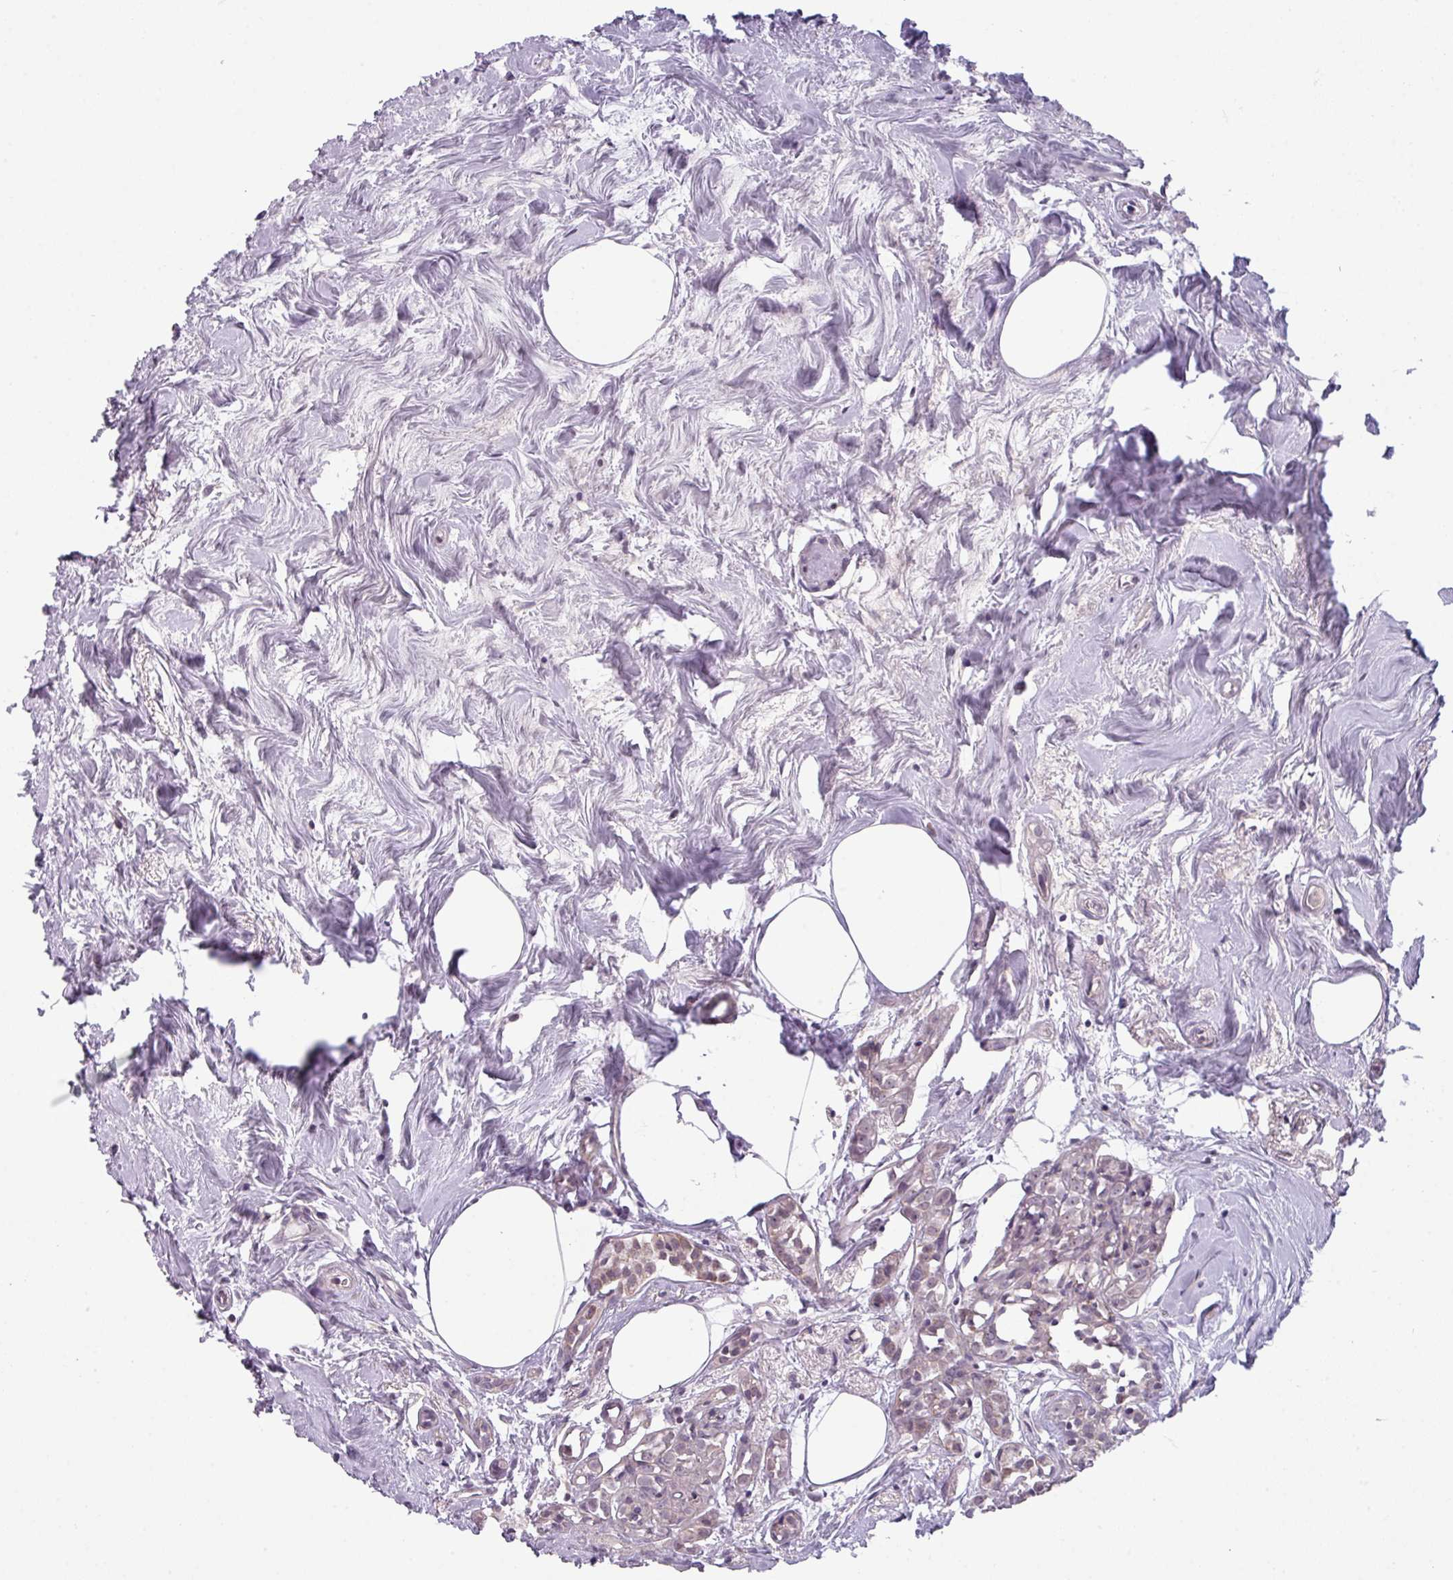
{"staining": {"intensity": "moderate", "quantity": "25%-75%", "location": "cytoplasmic/membranous"}, "tissue": "breast cancer", "cell_type": "Tumor cells", "image_type": "cancer", "snomed": [{"axis": "morphology", "description": "Carcinoma, NOS"}, {"axis": "topography", "description": "Breast"}], "caption": "IHC of human breast cancer shows medium levels of moderate cytoplasmic/membranous expression in approximately 25%-75% of tumor cells.", "gene": "C2orf68", "patient": {"sex": "female", "age": 60}}